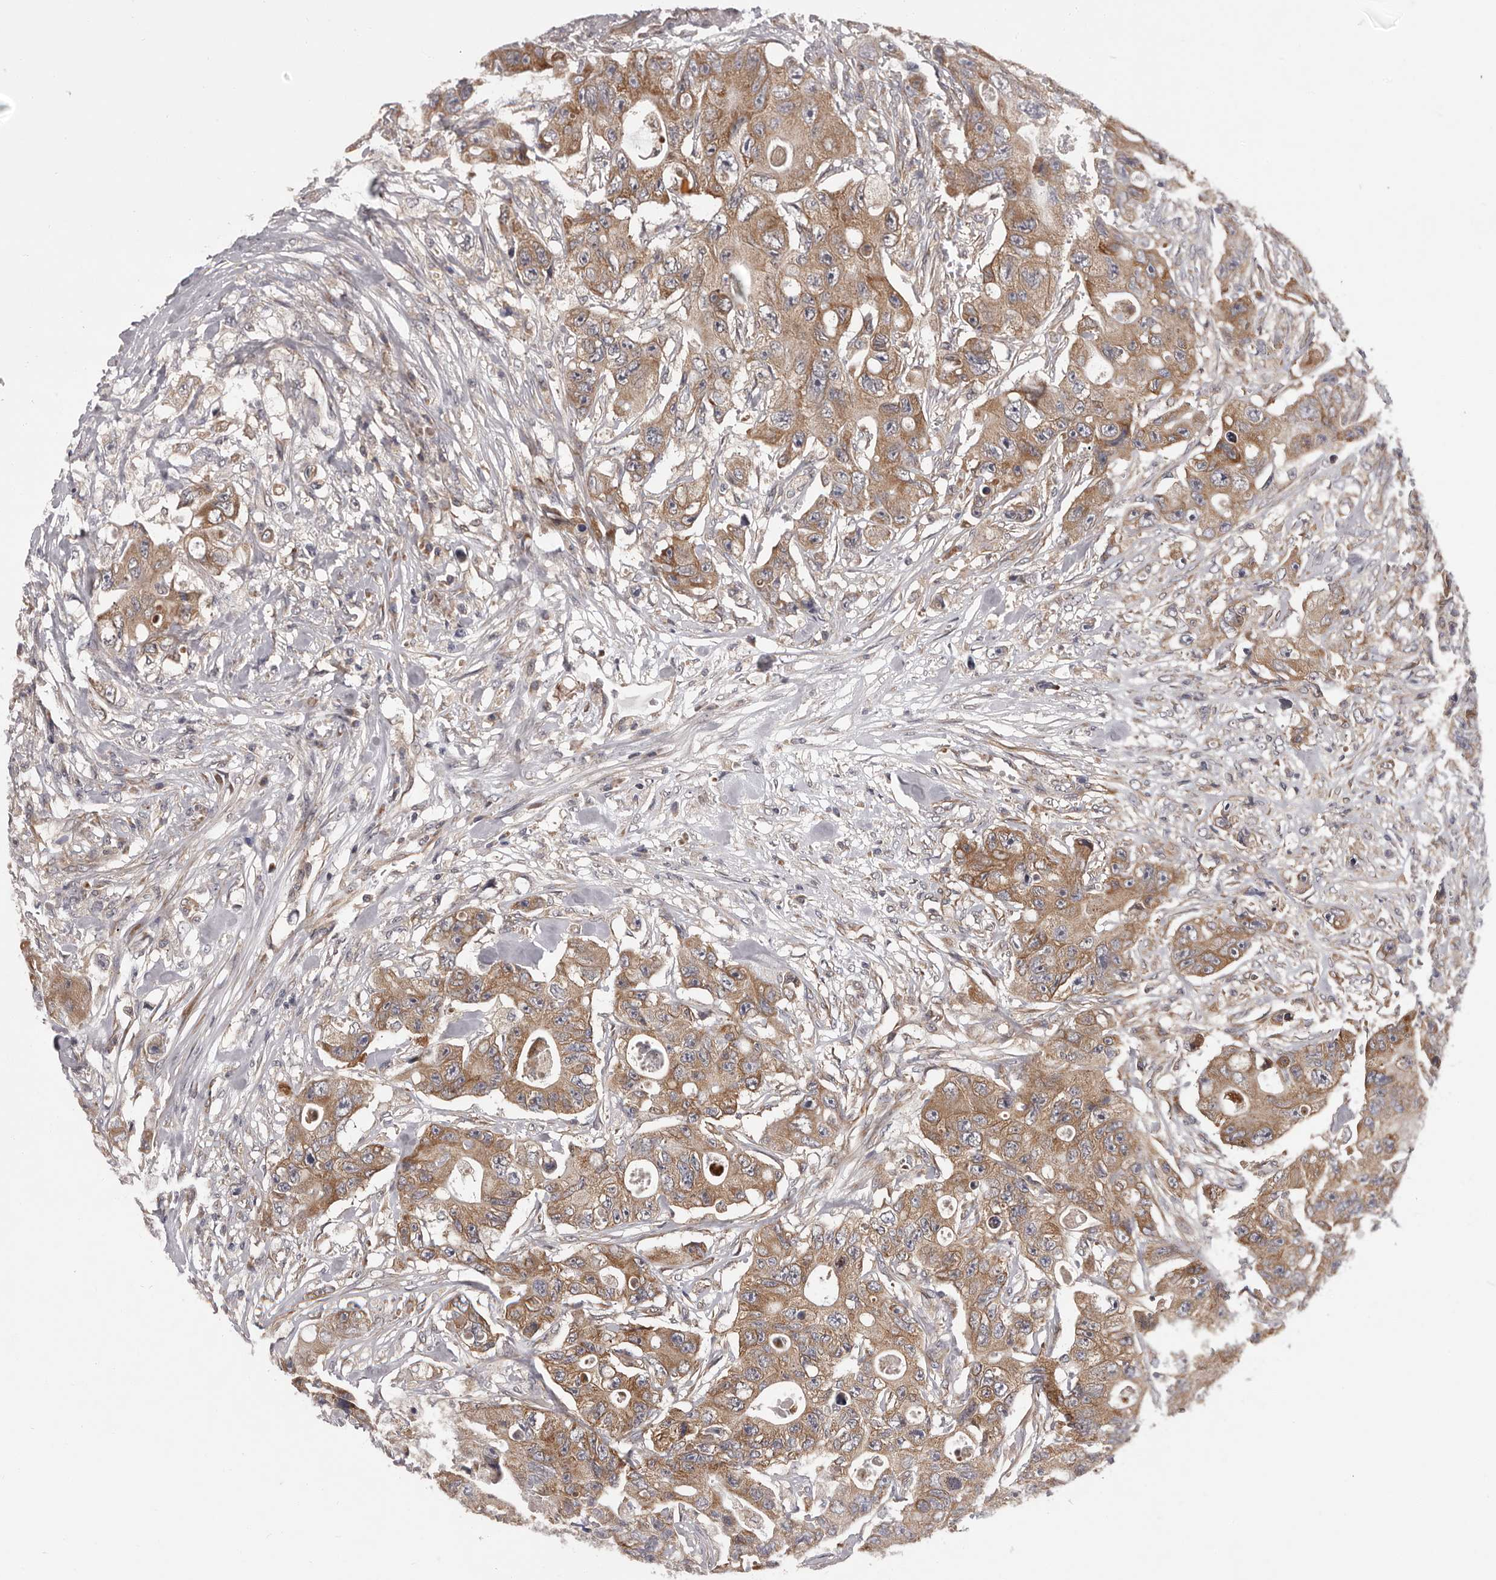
{"staining": {"intensity": "moderate", "quantity": ">75%", "location": "cytoplasmic/membranous"}, "tissue": "colorectal cancer", "cell_type": "Tumor cells", "image_type": "cancer", "snomed": [{"axis": "morphology", "description": "Adenocarcinoma, NOS"}, {"axis": "topography", "description": "Colon"}], "caption": "Colorectal cancer was stained to show a protein in brown. There is medium levels of moderate cytoplasmic/membranous staining in approximately >75% of tumor cells.", "gene": "VPS37A", "patient": {"sex": "female", "age": 46}}